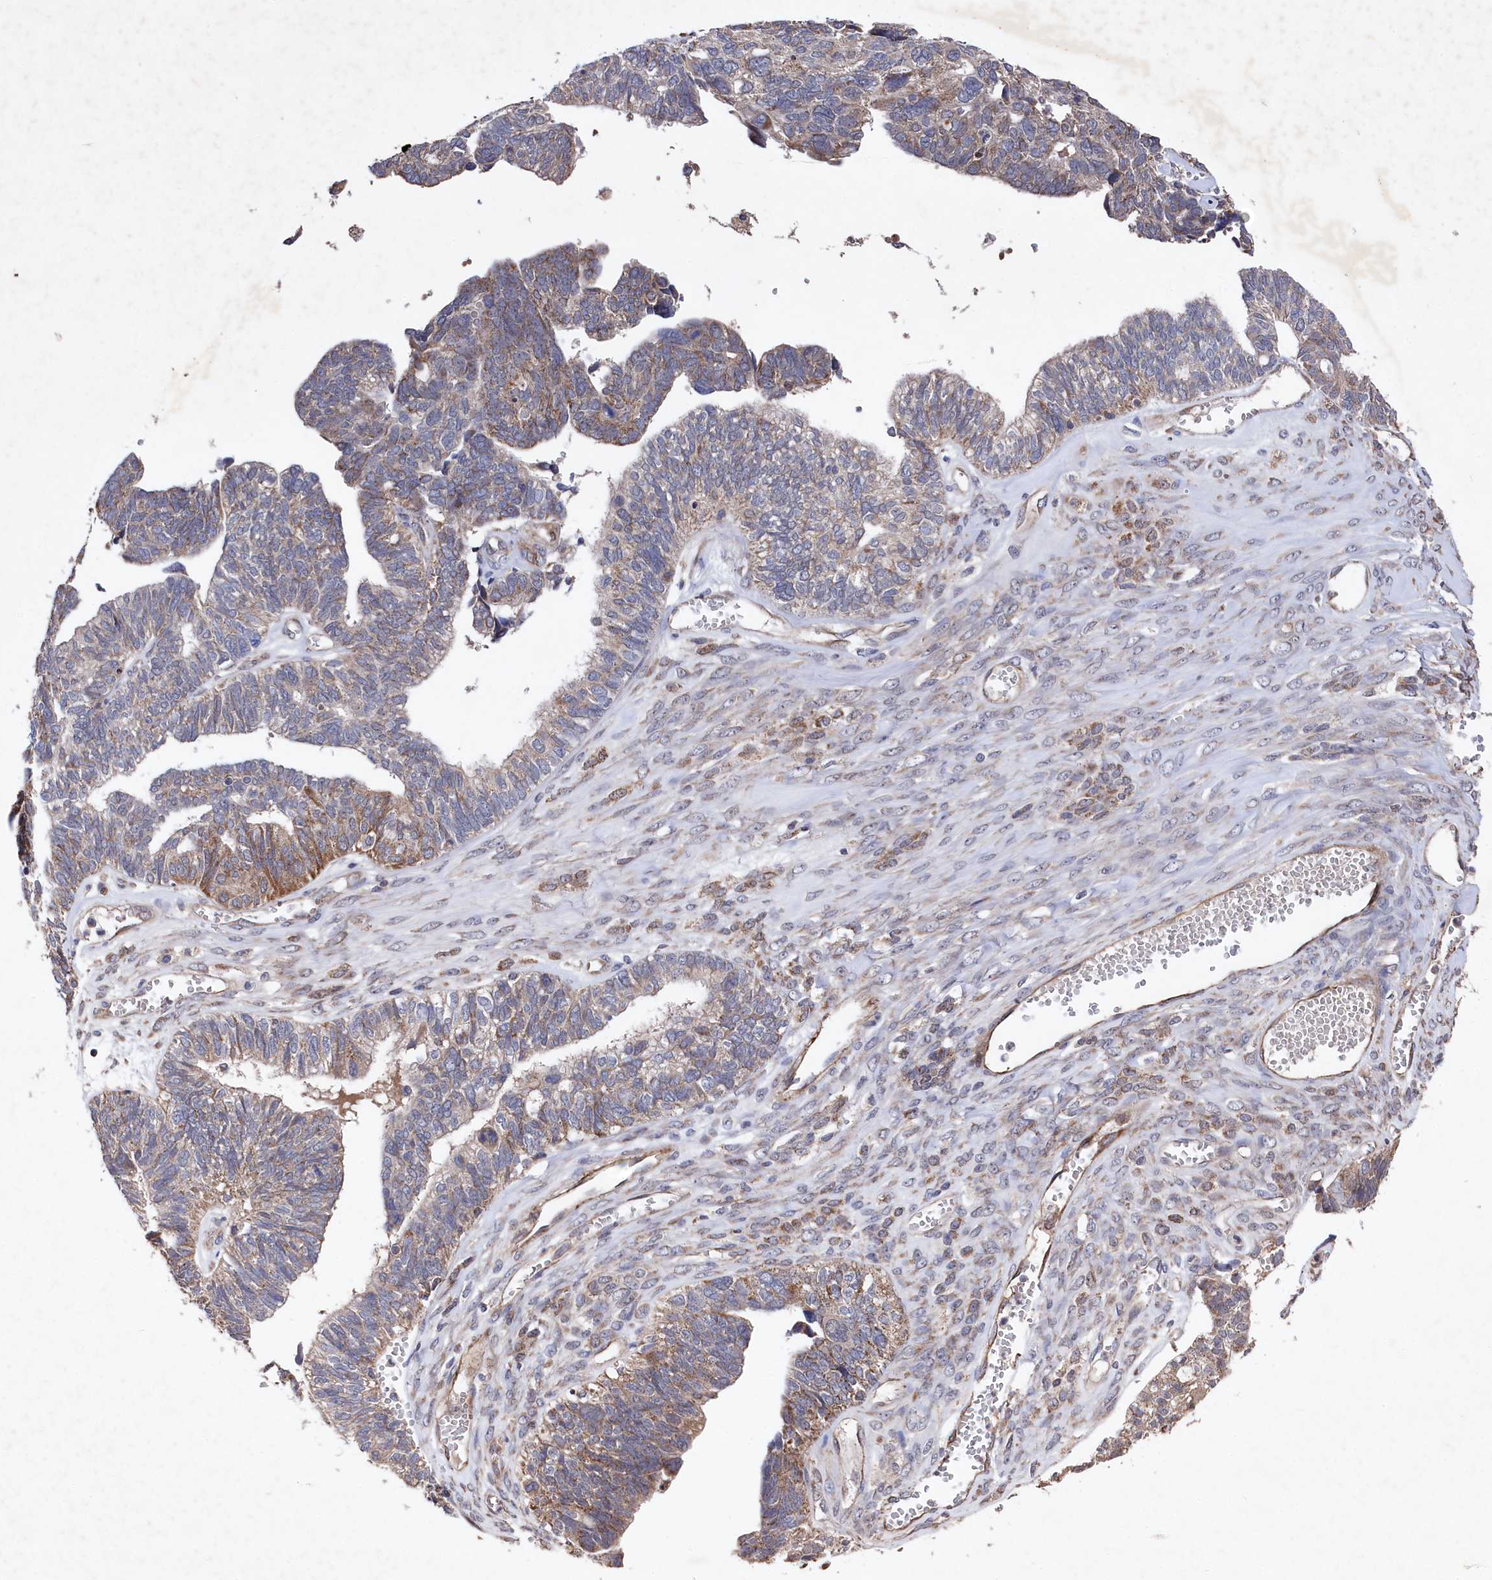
{"staining": {"intensity": "moderate", "quantity": "25%-75%", "location": "cytoplasmic/membranous"}, "tissue": "ovarian cancer", "cell_type": "Tumor cells", "image_type": "cancer", "snomed": [{"axis": "morphology", "description": "Cystadenocarcinoma, serous, NOS"}, {"axis": "topography", "description": "Ovary"}], "caption": "A histopathology image of serous cystadenocarcinoma (ovarian) stained for a protein reveals moderate cytoplasmic/membranous brown staining in tumor cells. The protein is stained brown, and the nuclei are stained in blue (DAB (3,3'-diaminobenzidine) IHC with brightfield microscopy, high magnification).", "gene": "SUPV3L1", "patient": {"sex": "female", "age": 79}}